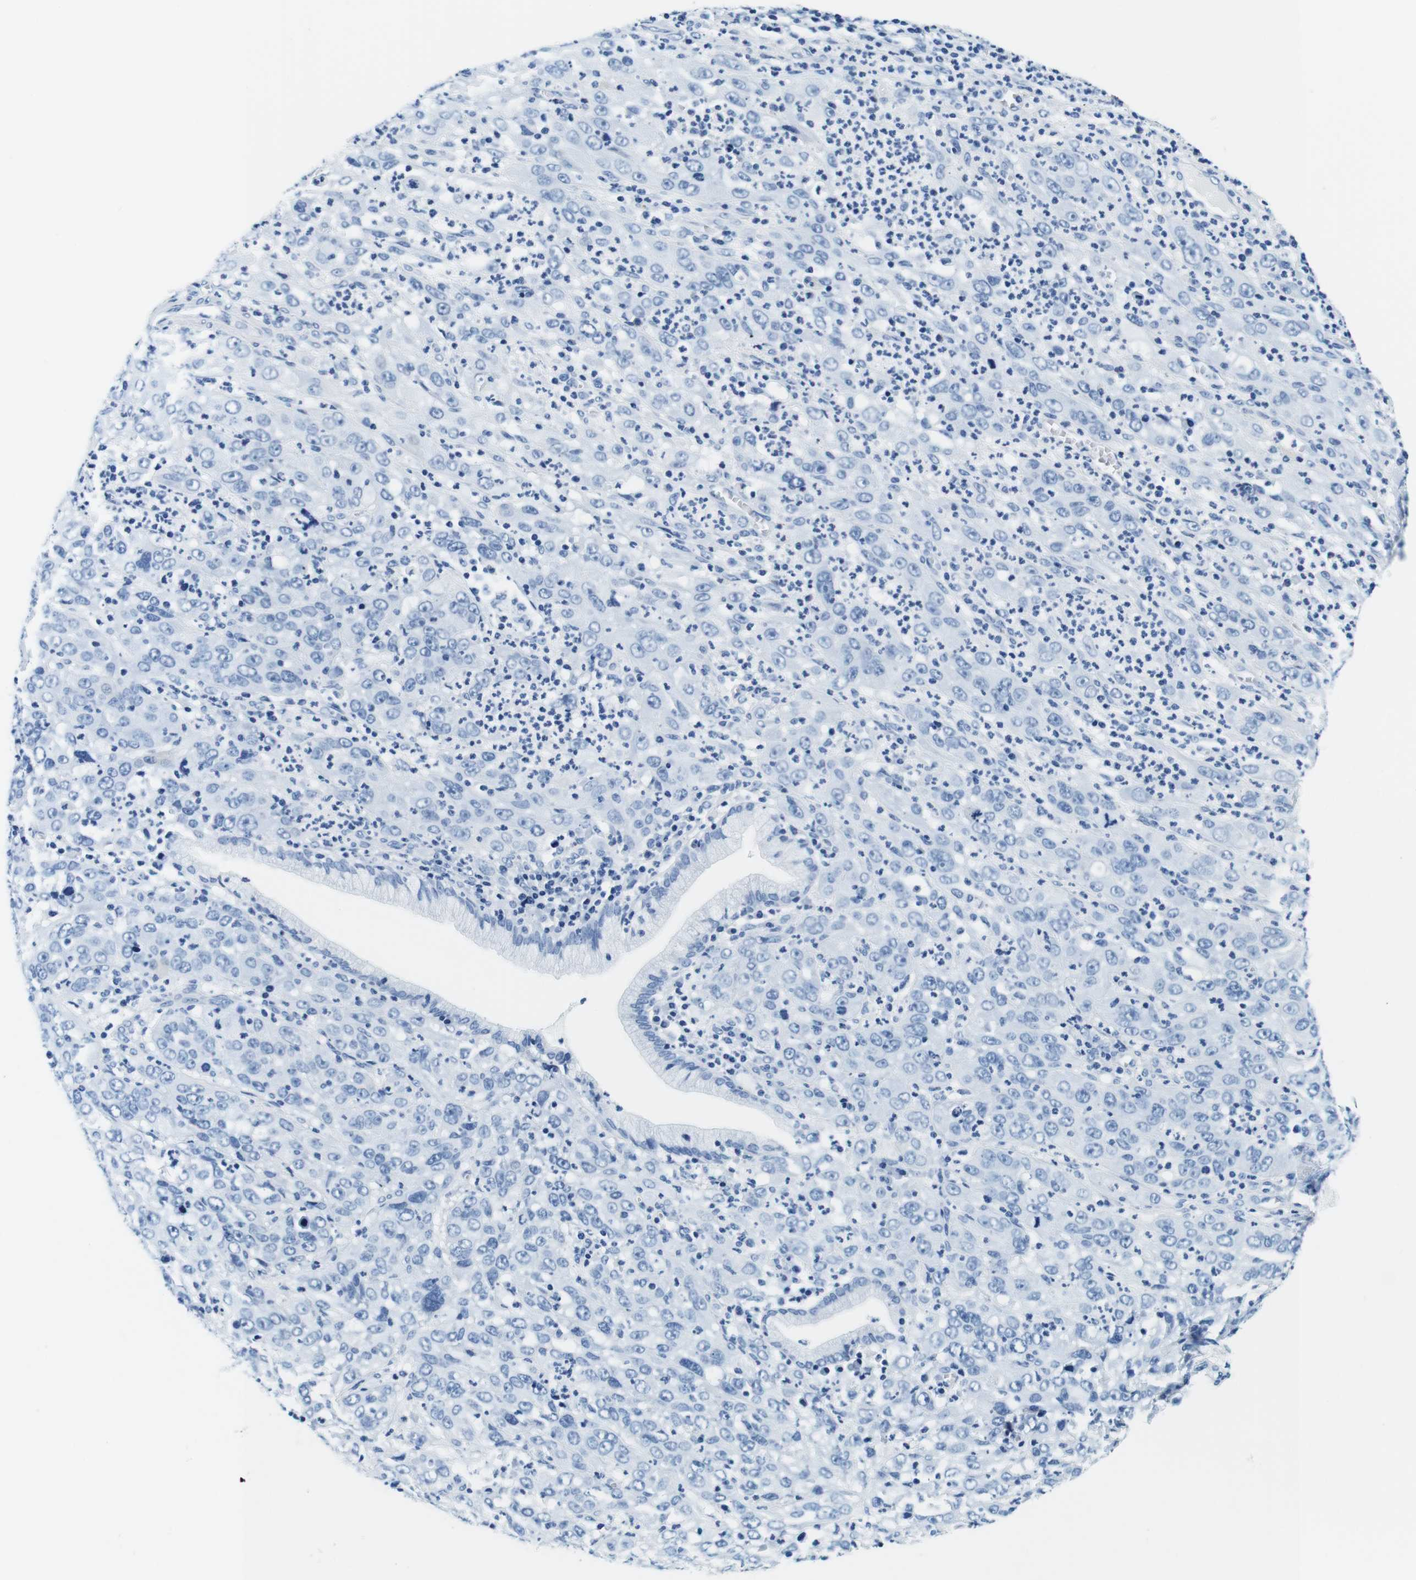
{"staining": {"intensity": "negative", "quantity": "none", "location": "none"}, "tissue": "cervical cancer", "cell_type": "Tumor cells", "image_type": "cancer", "snomed": [{"axis": "morphology", "description": "Squamous cell carcinoma, NOS"}, {"axis": "topography", "description": "Cervix"}], "caption": "This is an immunohistochemistry (IHC) histopathology image of human squamous cell carcinoma (cervical). There is no staining in tumor cells.", "gene": "ELANE", "patient": {"sex": "female", "age": 32}}